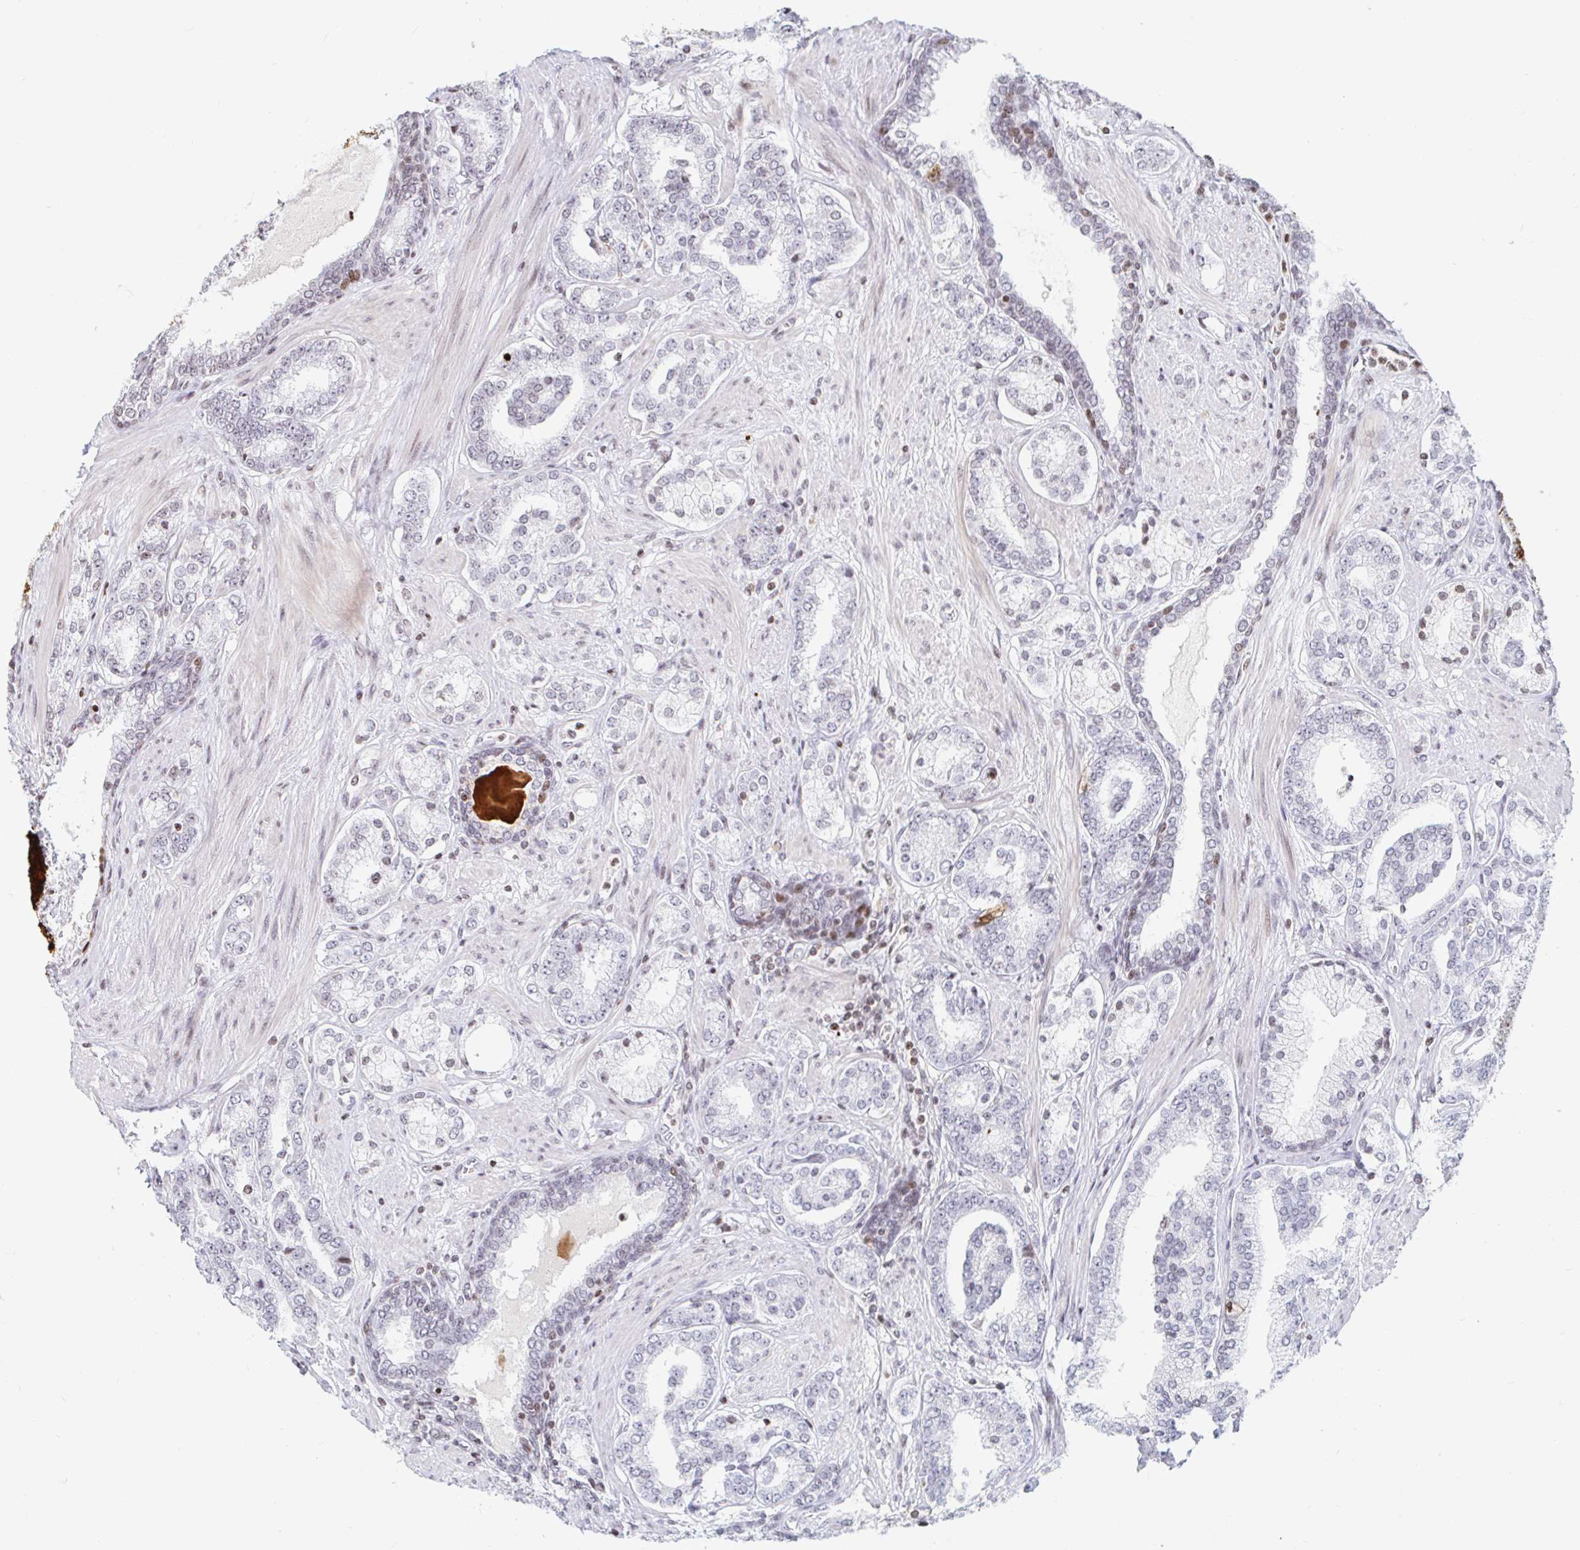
{"staining": {"intensity": "negative", "quantity": "none", "location": "none"}, "tissue": "prostate cancer", "cell_type": "Tumor cells", "image_type": "cancer", "snomed": [{"axis": "morphology", "description": "Adenocarcinoma, High grade"}, {"axis": "topography", "description": "Prostate"}], "caption": "A histopathology image of human prostate cancer is negative for staining in tumor cells. (Stains: DAB IHC with hematoxylin counter stain, Microscopy: brightfield microscopy at high magnification).", "gene": "HOXC10", "patient": {"sex": "male", "age": 62}}